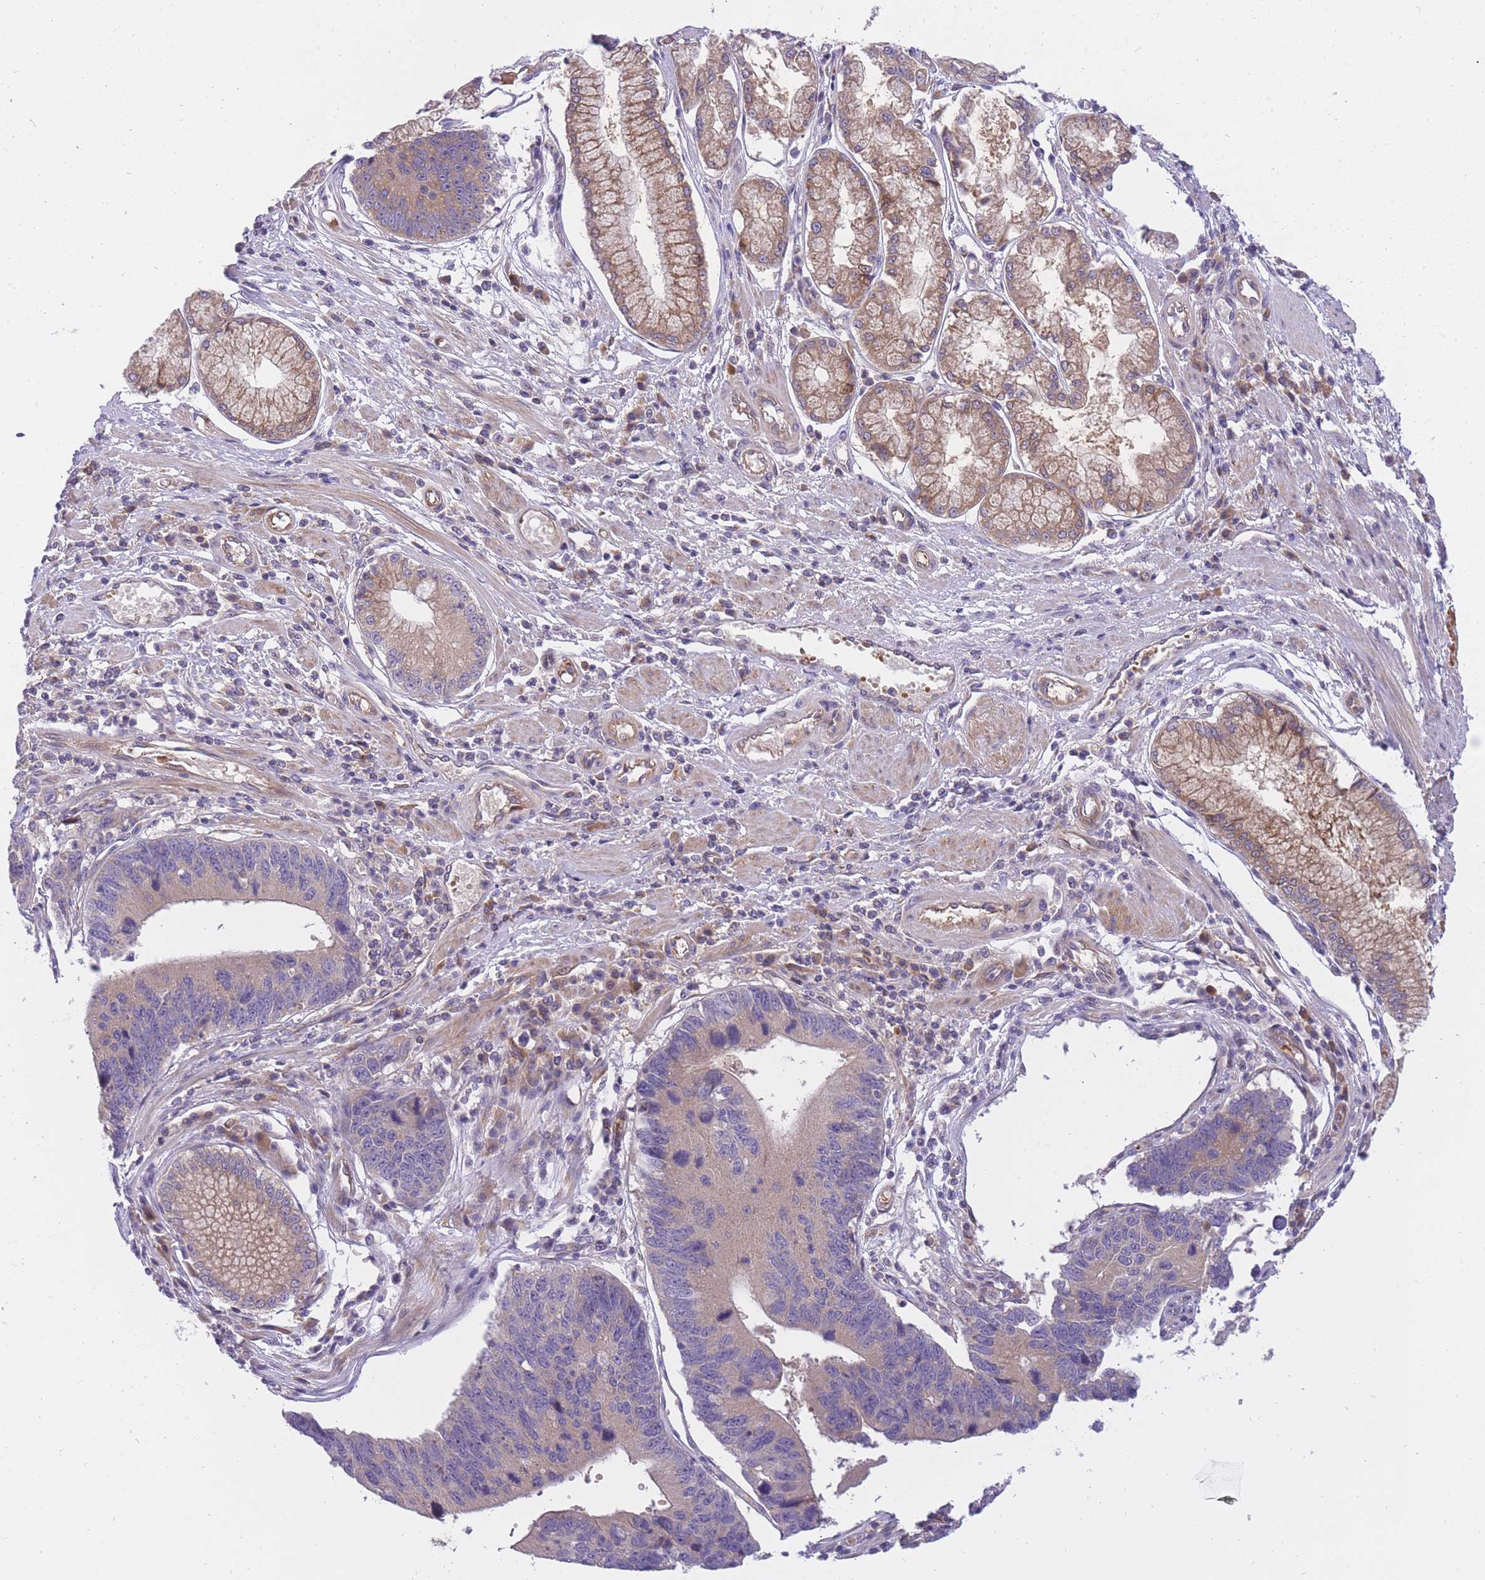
{"staining": {"intensity": "moderate", "quantity": "25%-75%", "location": "cytoplasmic/membranous"}, "tissue": "stomach cancer", "cell_type": "Tumor cells", "image_type": "cancer", "snomed": [{"axis": "morphology", "description": "Adenocarcinoma, NOS"}, {"axis": "topography", "description": "Stomach"}], "caption": "The immunohistochemical stain labels moderate cytoplasmic/membranous positivity in tumor cells of stomach cancer tissue. The staining was performed using DAB, with brown indicating positive protein expression. Nuclei are stained blue with hematoxylin.", "gene": "CRYGN", "patient": {"sex": "male", "age": 59}}